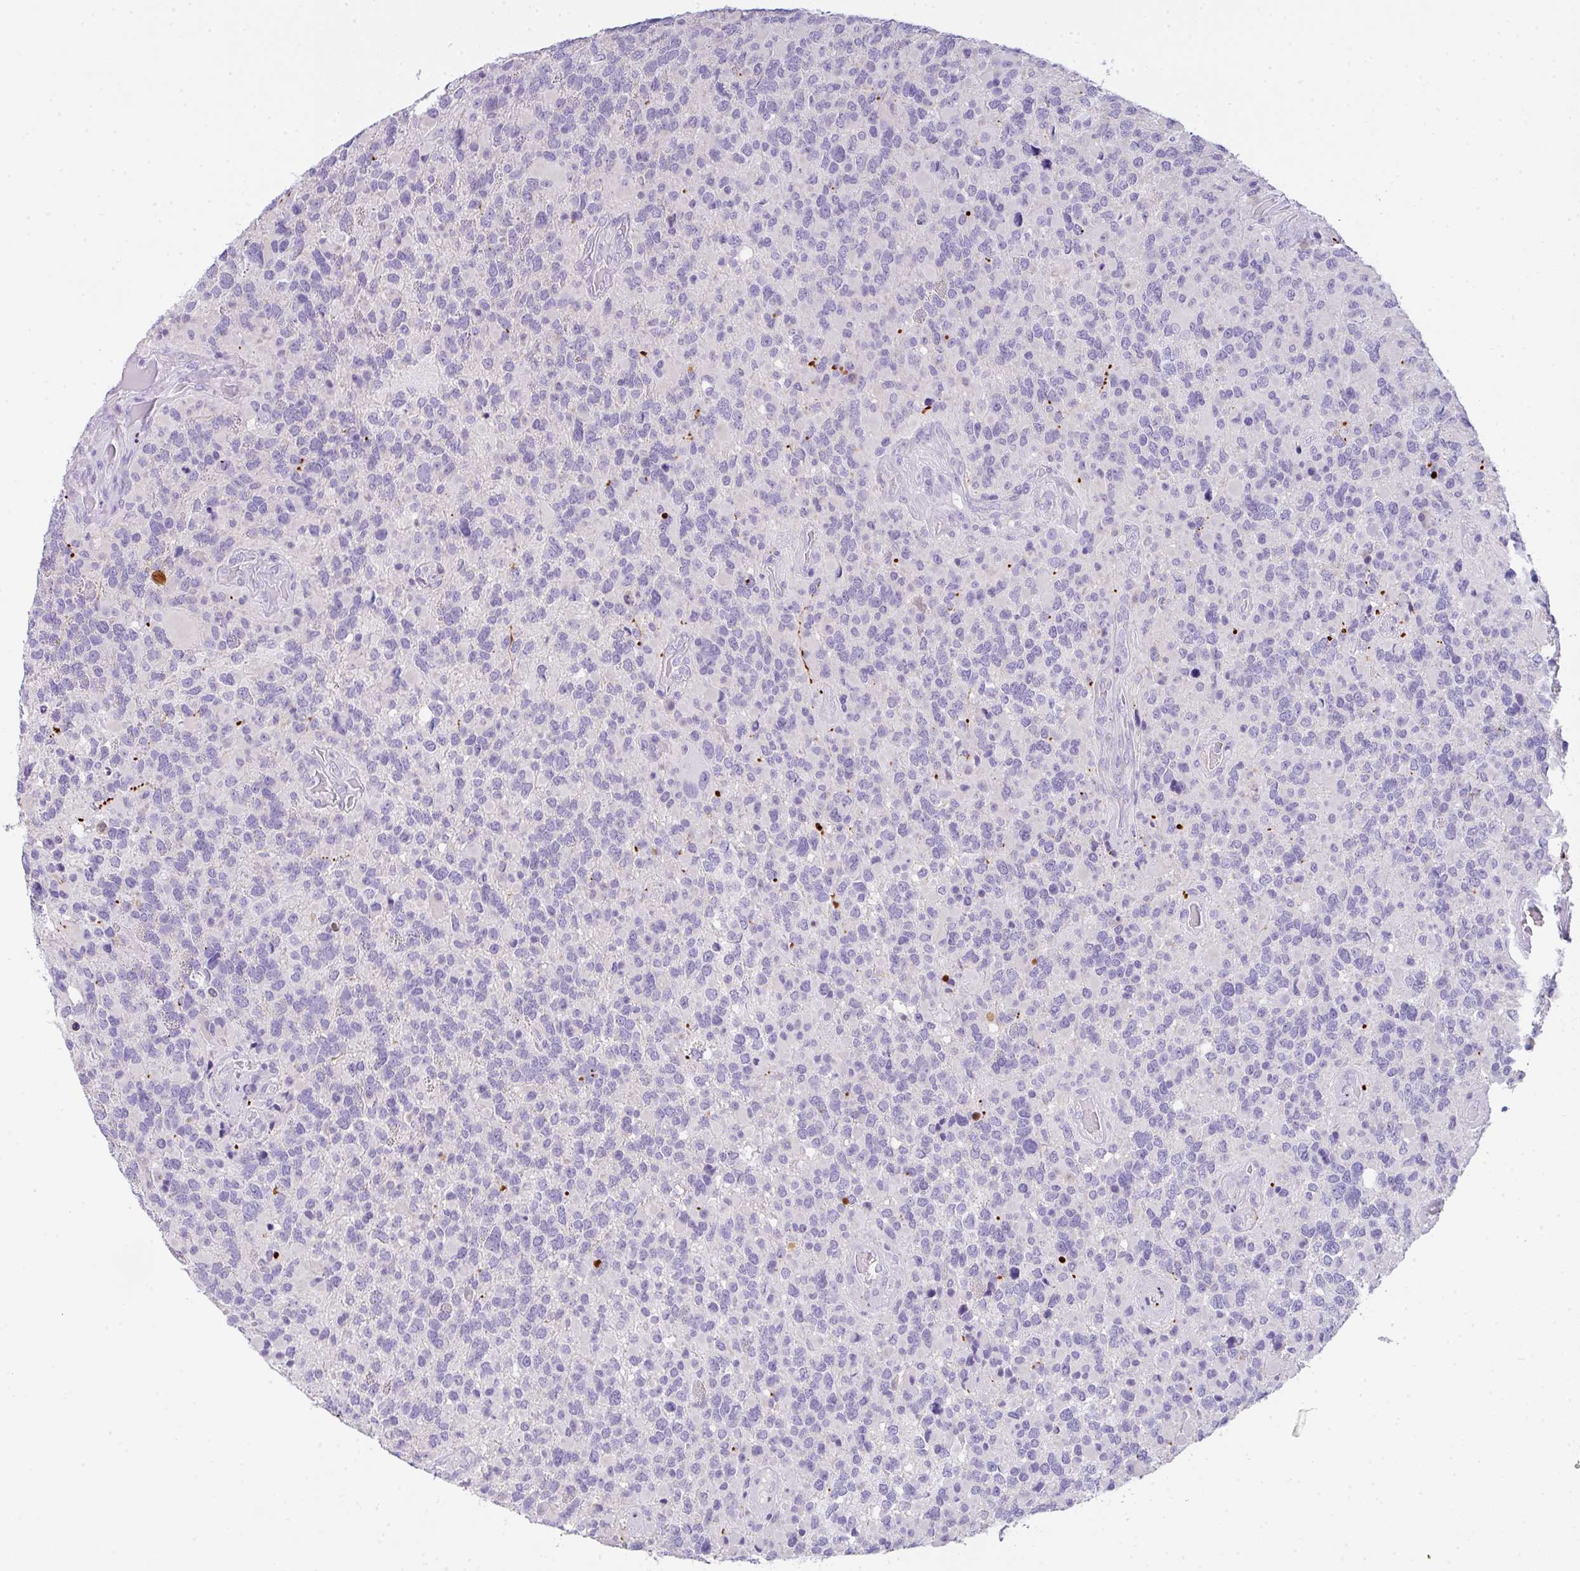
{"staining": {"intensity": "negative", "quantity": "none", "location": "none"}, "tissue": "glioma", "cell_type": "Tumor cells", "image_type": "cancer", "snomed": [{"axis": "morphology", "description": "Glioma, malignant, High grade"}, {"axis": "topography", "description": "Brain"}], "caption": "High magnification brightfield microscopy of glioma stained with DAB (brown) and counterstained with hematoxylin (blue): tumor cells show no significant staining.", "gene": "COX7B", "patient": {"sex": "female", "age": 40}}